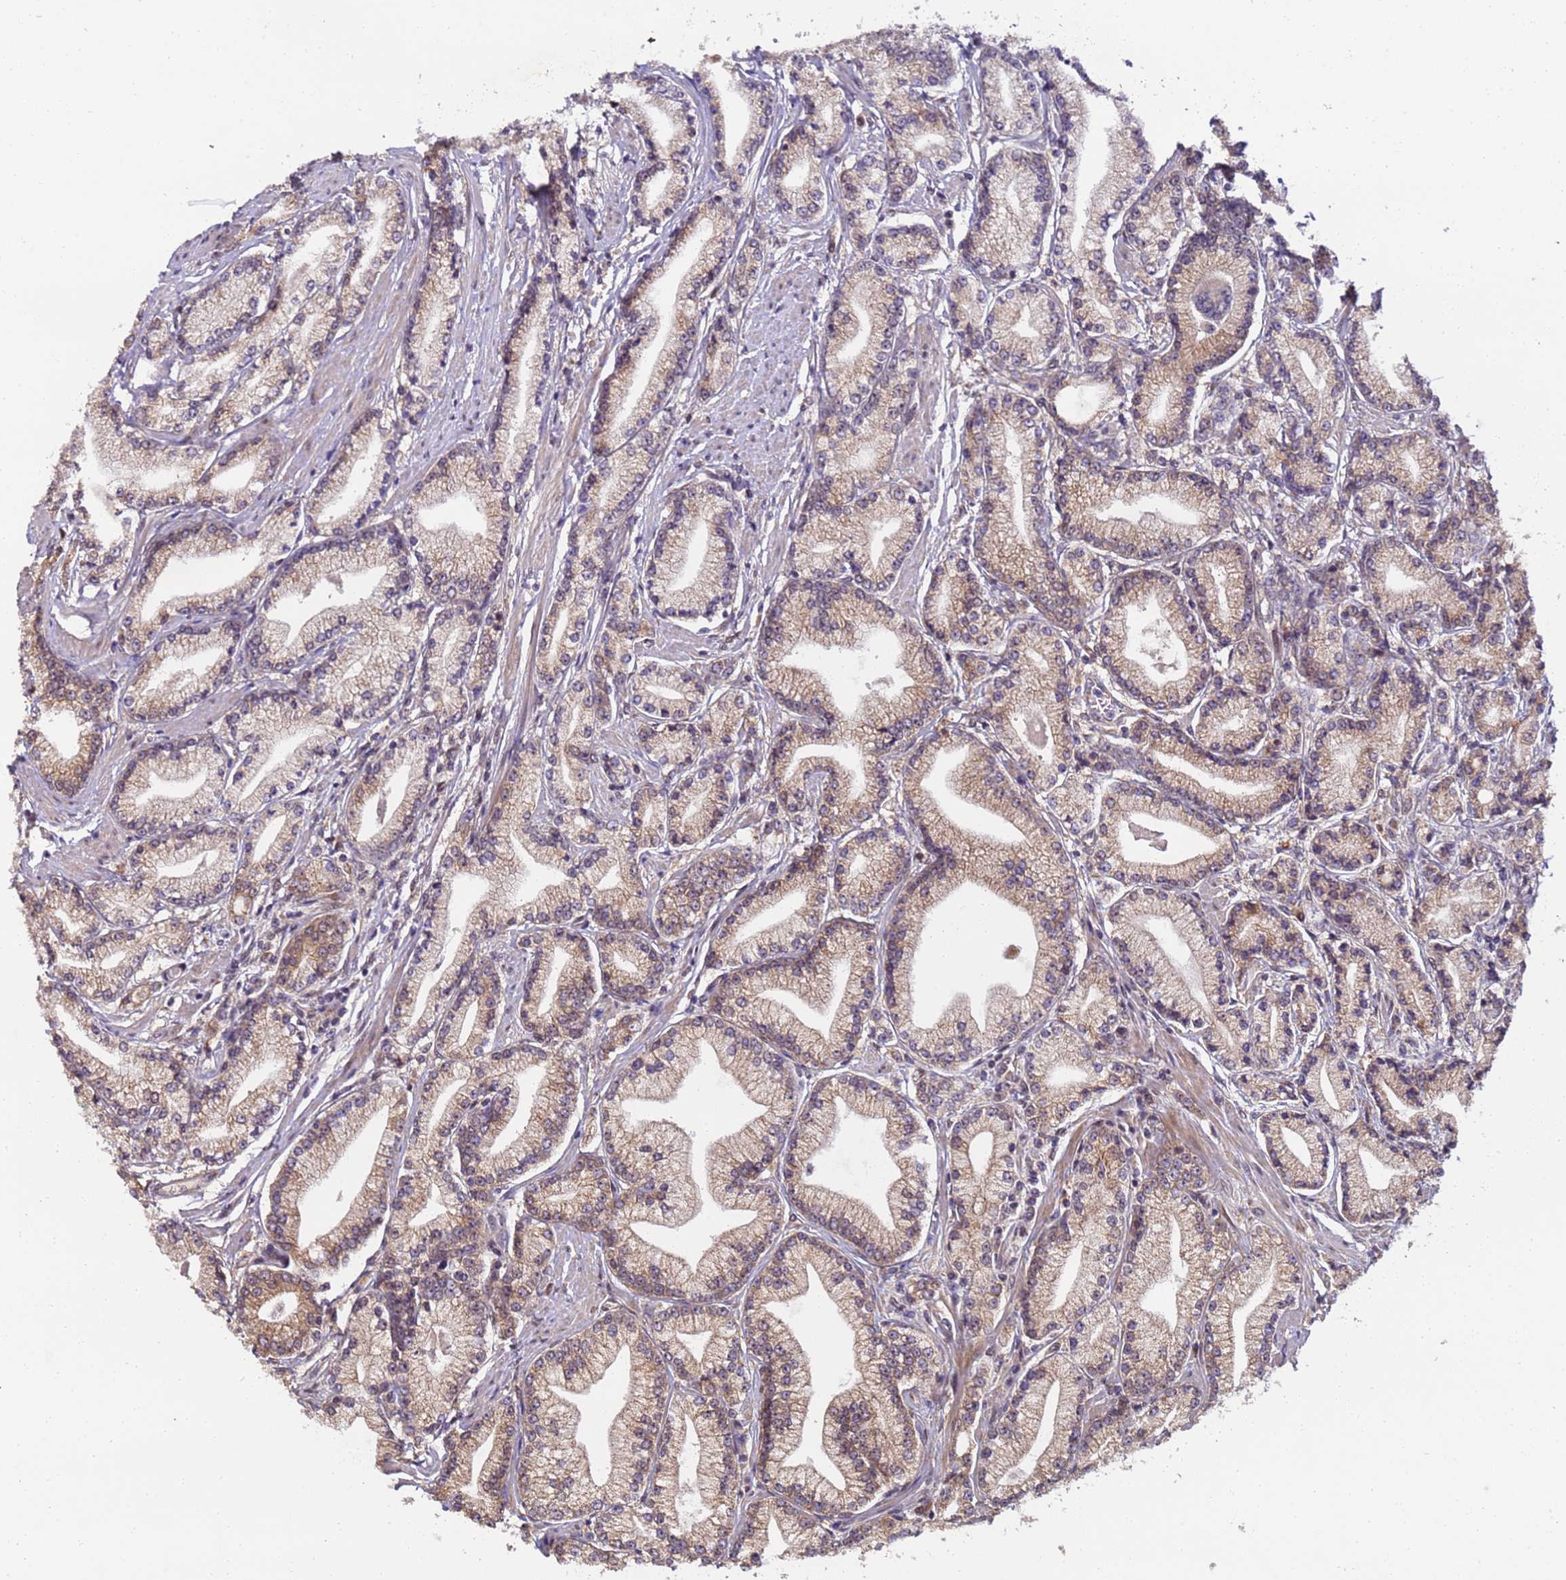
{"staining": {"intensity": "moderate", "quantity": "25%-75%", "location": "cytoplasmic/membranous"}, "tissue": "prostate cancer", "cell_type": "Tumor cells", "image_type": "cancer", "snomed": [{"axis": "morphology", "description": "Adenocarcinoma, High grade"}, {"axis": "topography", "description": "Prostate"}], "caption": "This micrograph displays immunohistochemistry staining of prostate cancer, with medium moderate cytoplasmic/membranous expression in approximately 25%-75% of tumor cells.", "gene": "RAPGEF3", "patient": {"sex": "male", "age": 67}}